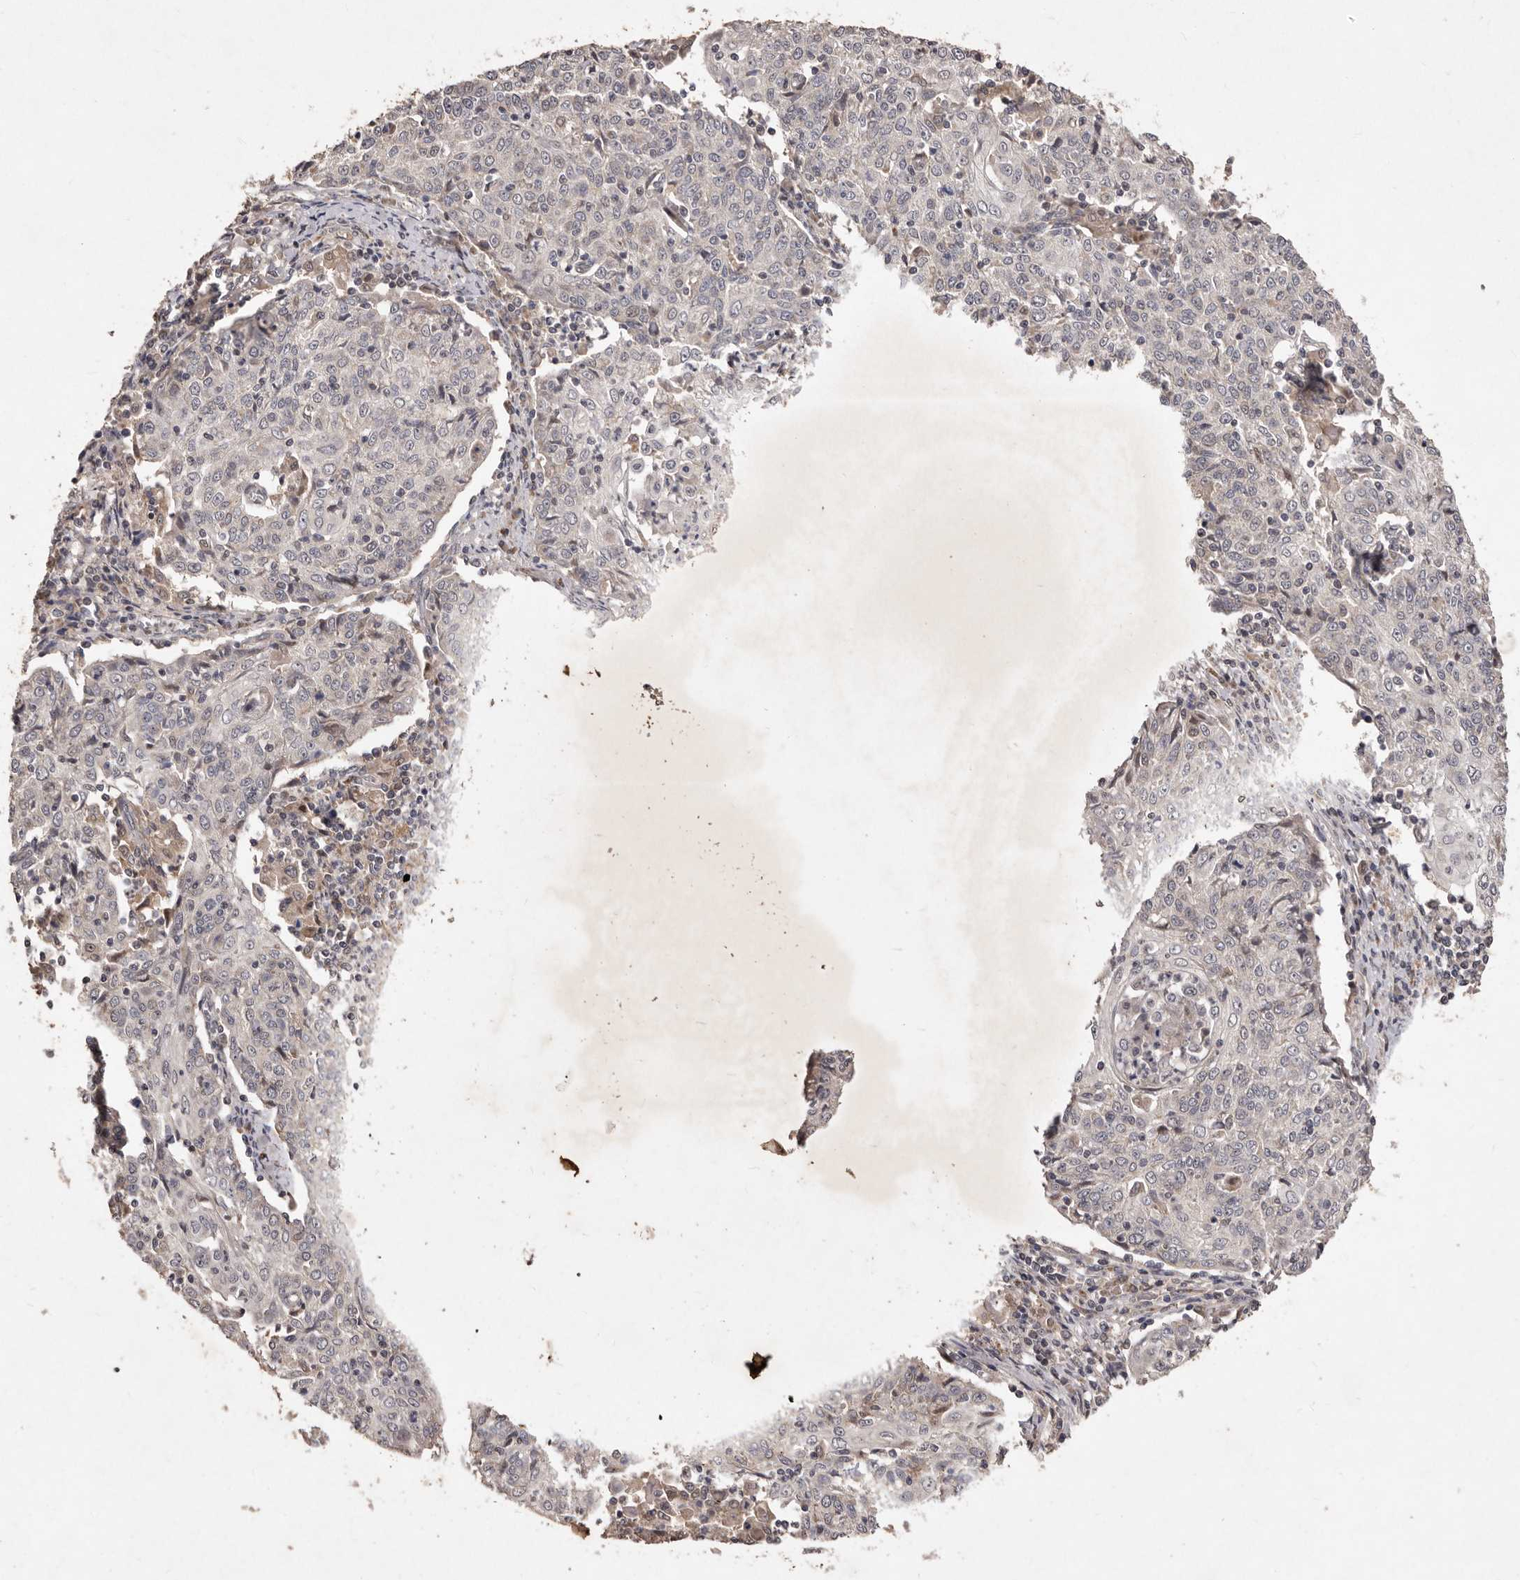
{"staining": {"intensity": "negative", "quantity": "none", "location": "none"}, "tissue": "cervical cancer", "cell_type": "Tumor cells", "image_type": "cancer", "snomed": [{"axis": "morphology", "description": "Squamous cell carcinoma, NOS"}, {"axis": "topography", "description": "Cervix"}], "caption": "High power microscopy histopathology image of an immunohistochemistry (IHC) photomicrograph of cervical squamous cell carcinoma, revealing no significant expression in tumor cells.", "gene": "FLAD1", "patient": {"sex": "female", "age": 48}}